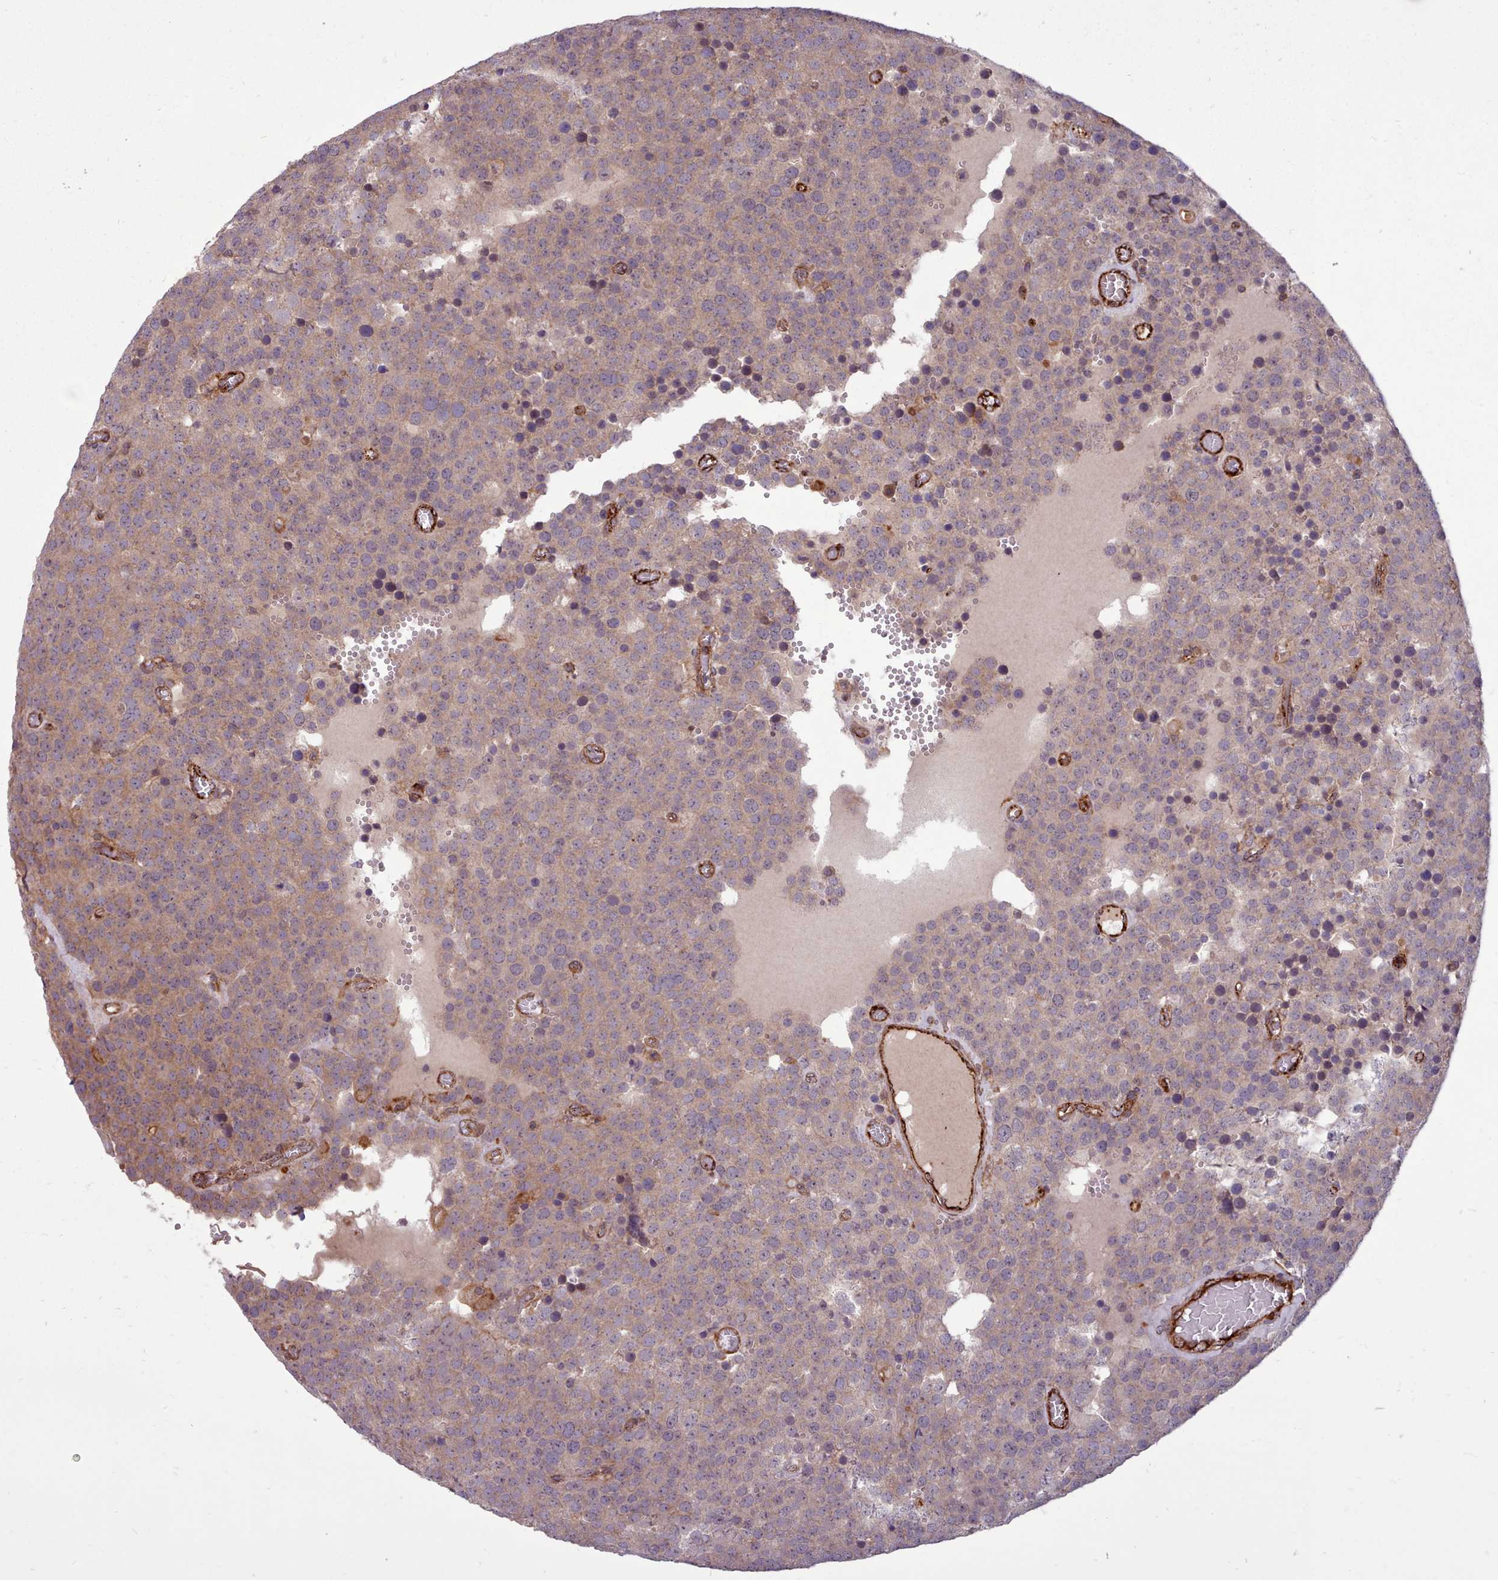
{"staining": {"intensity": "weak", "quantity": ">75%", "location": "cytoplasmic/membranous"}, "tissue": "testis cancer", "cell_type": "Tumor cells", "image_type": "cancer", "snomed": [{"axis": "morphology", "description": "Normal tissue, NOS"}, {"axis": "morphology", "description": "Seminoma, NOS"}, {"axis": "topography", "description": "Testis"}], "caption": "Immunohistochemistry (IHC) (DAB) staining of testis cancer (seminoma) shows weak cytoplasmic/membranous protein positivity in about >75% of tumor cells.", "gene": "STUB1", "patient": {"sex": "male", "age": 71}}